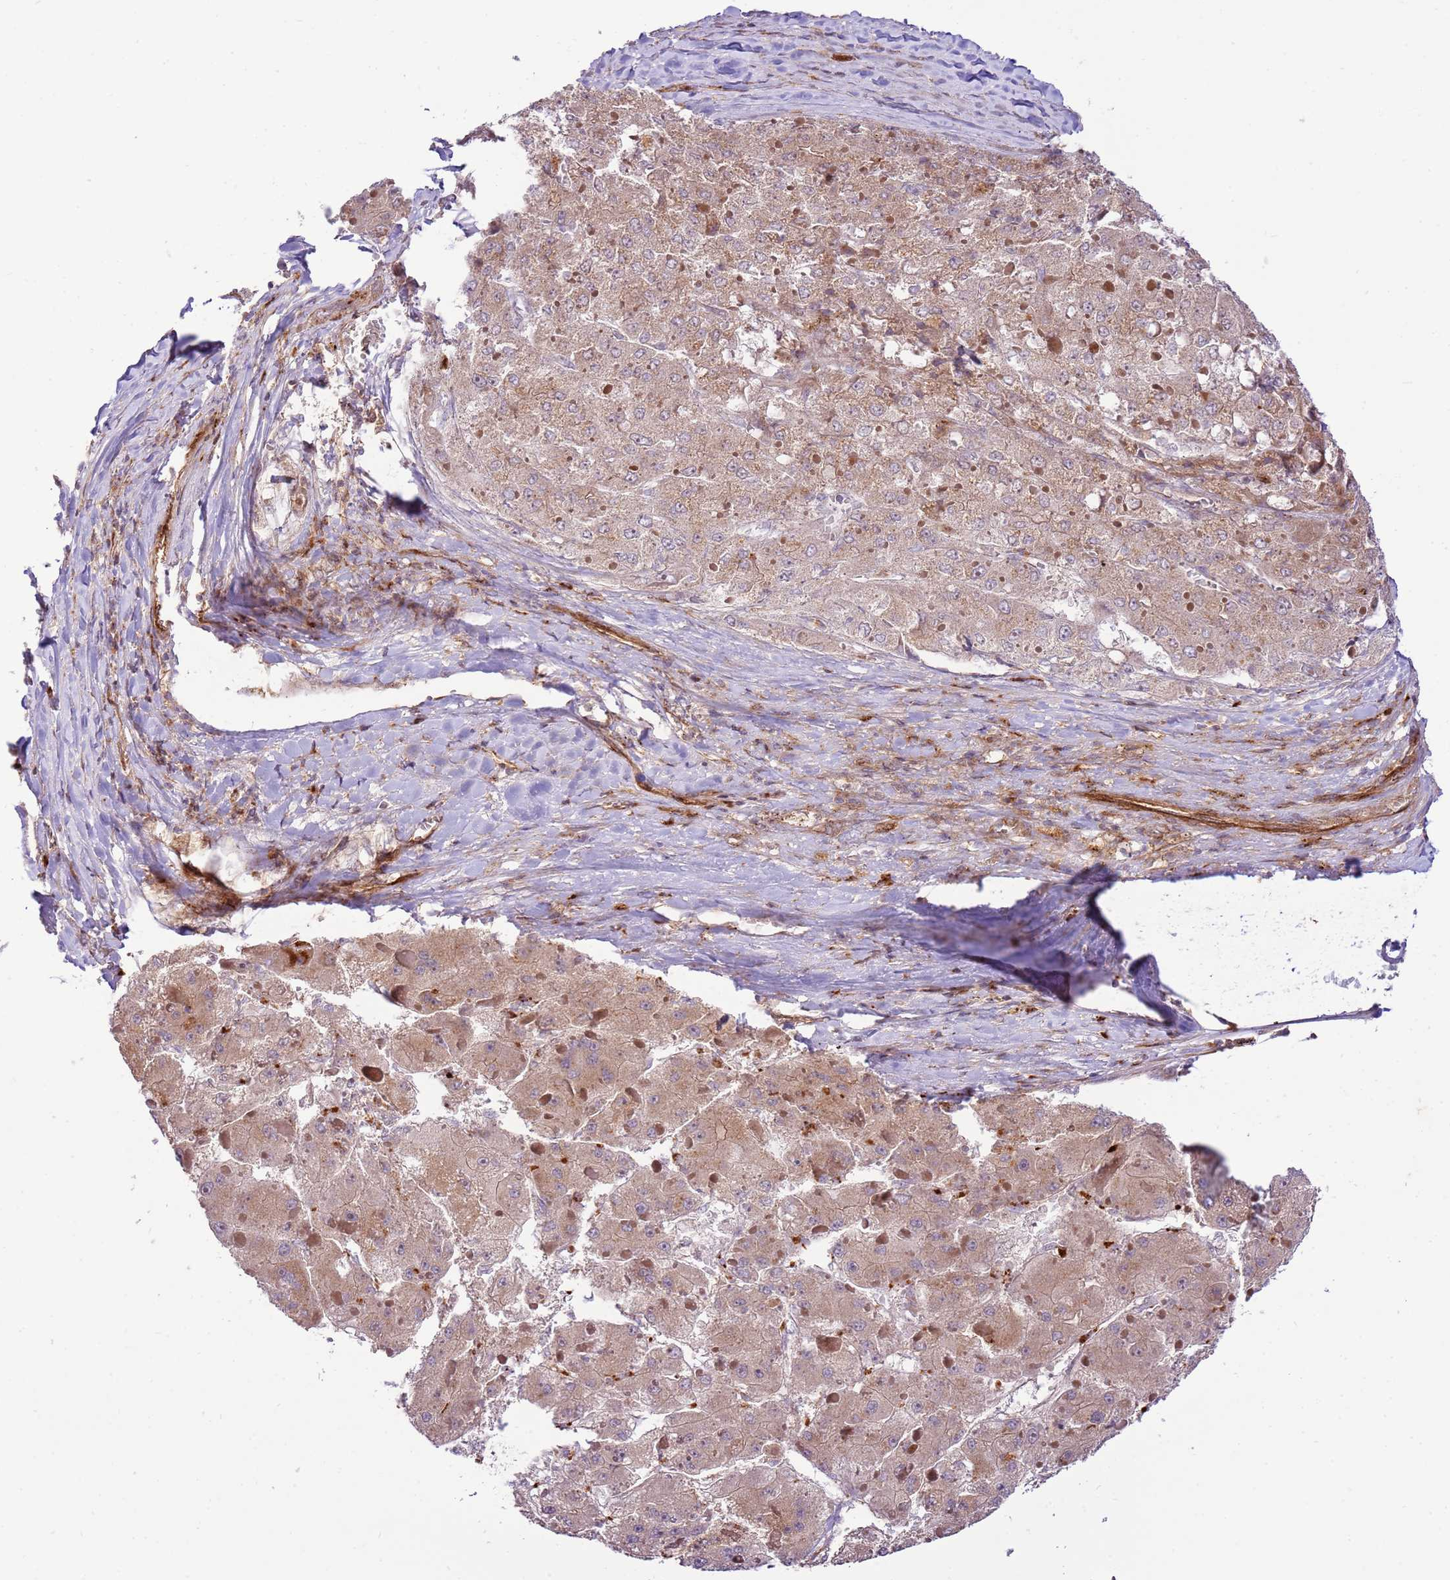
{"staining": {"intensity": "moderate", "quantity": "25%-75%", "location": "cytoplasmic/membranous"}, "tissue": "liver cancer", "cell_type": "Tumor cells", "image_type": "cancer", "snomed": [{"axis": "morphology", "description": "Carcinoma, Hepatocellular, NOS"}, {"axis": "topography", "description": "Liver"}], "caption": "High-magnification brightfield microscopy of liver cancer stained with DAB (3,3'-diaminobenzidine) (brown) and counterstained with hematoxylin (blue). tumor cells exhibit moderate cytoplasmic/membranous expression is identified in about25%-75% of cells.", "gene": "ZNF624", "patient": {"sex": "female", "age": 73}}